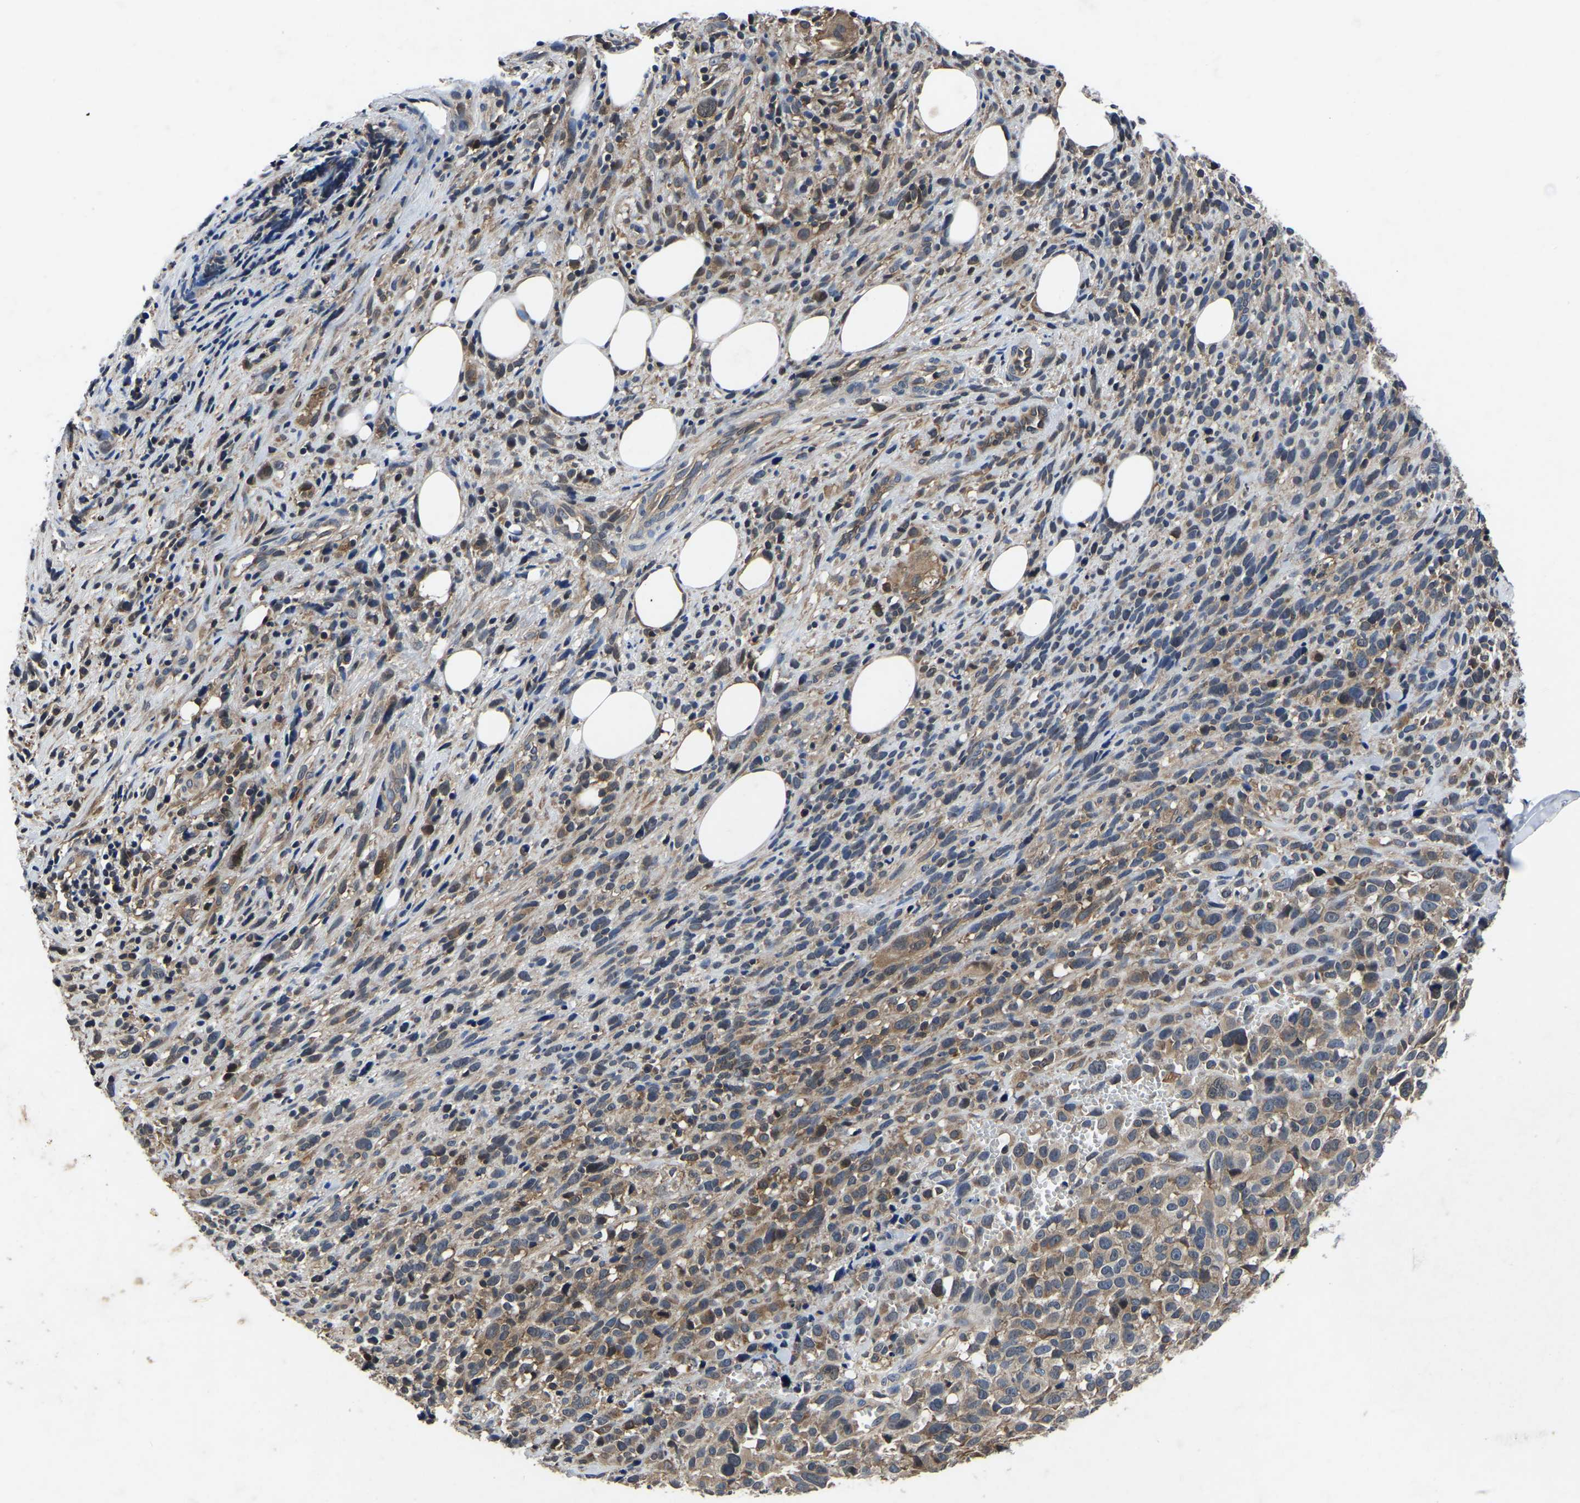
{"staining": {"intensity": "moderate", "quantity": ">75%", "location": "cytoplasmic/membranous"}, "tissue": "melanoma", "cell_type": "Tumor cells", "image_type": "cancer", "snomed": [{"axis": "morphology", "description": "Malignant melanoma, NOS"}, {"axis": "topography", "description": "Skin"}], "caption": "Immunohistochemical staining of human melanoma shows moderate cytoplasmic/membranous protein expression in about >75% of tumor cells.", "gene": "FGD5", "patient": {"sex": "female", "age": 55}}